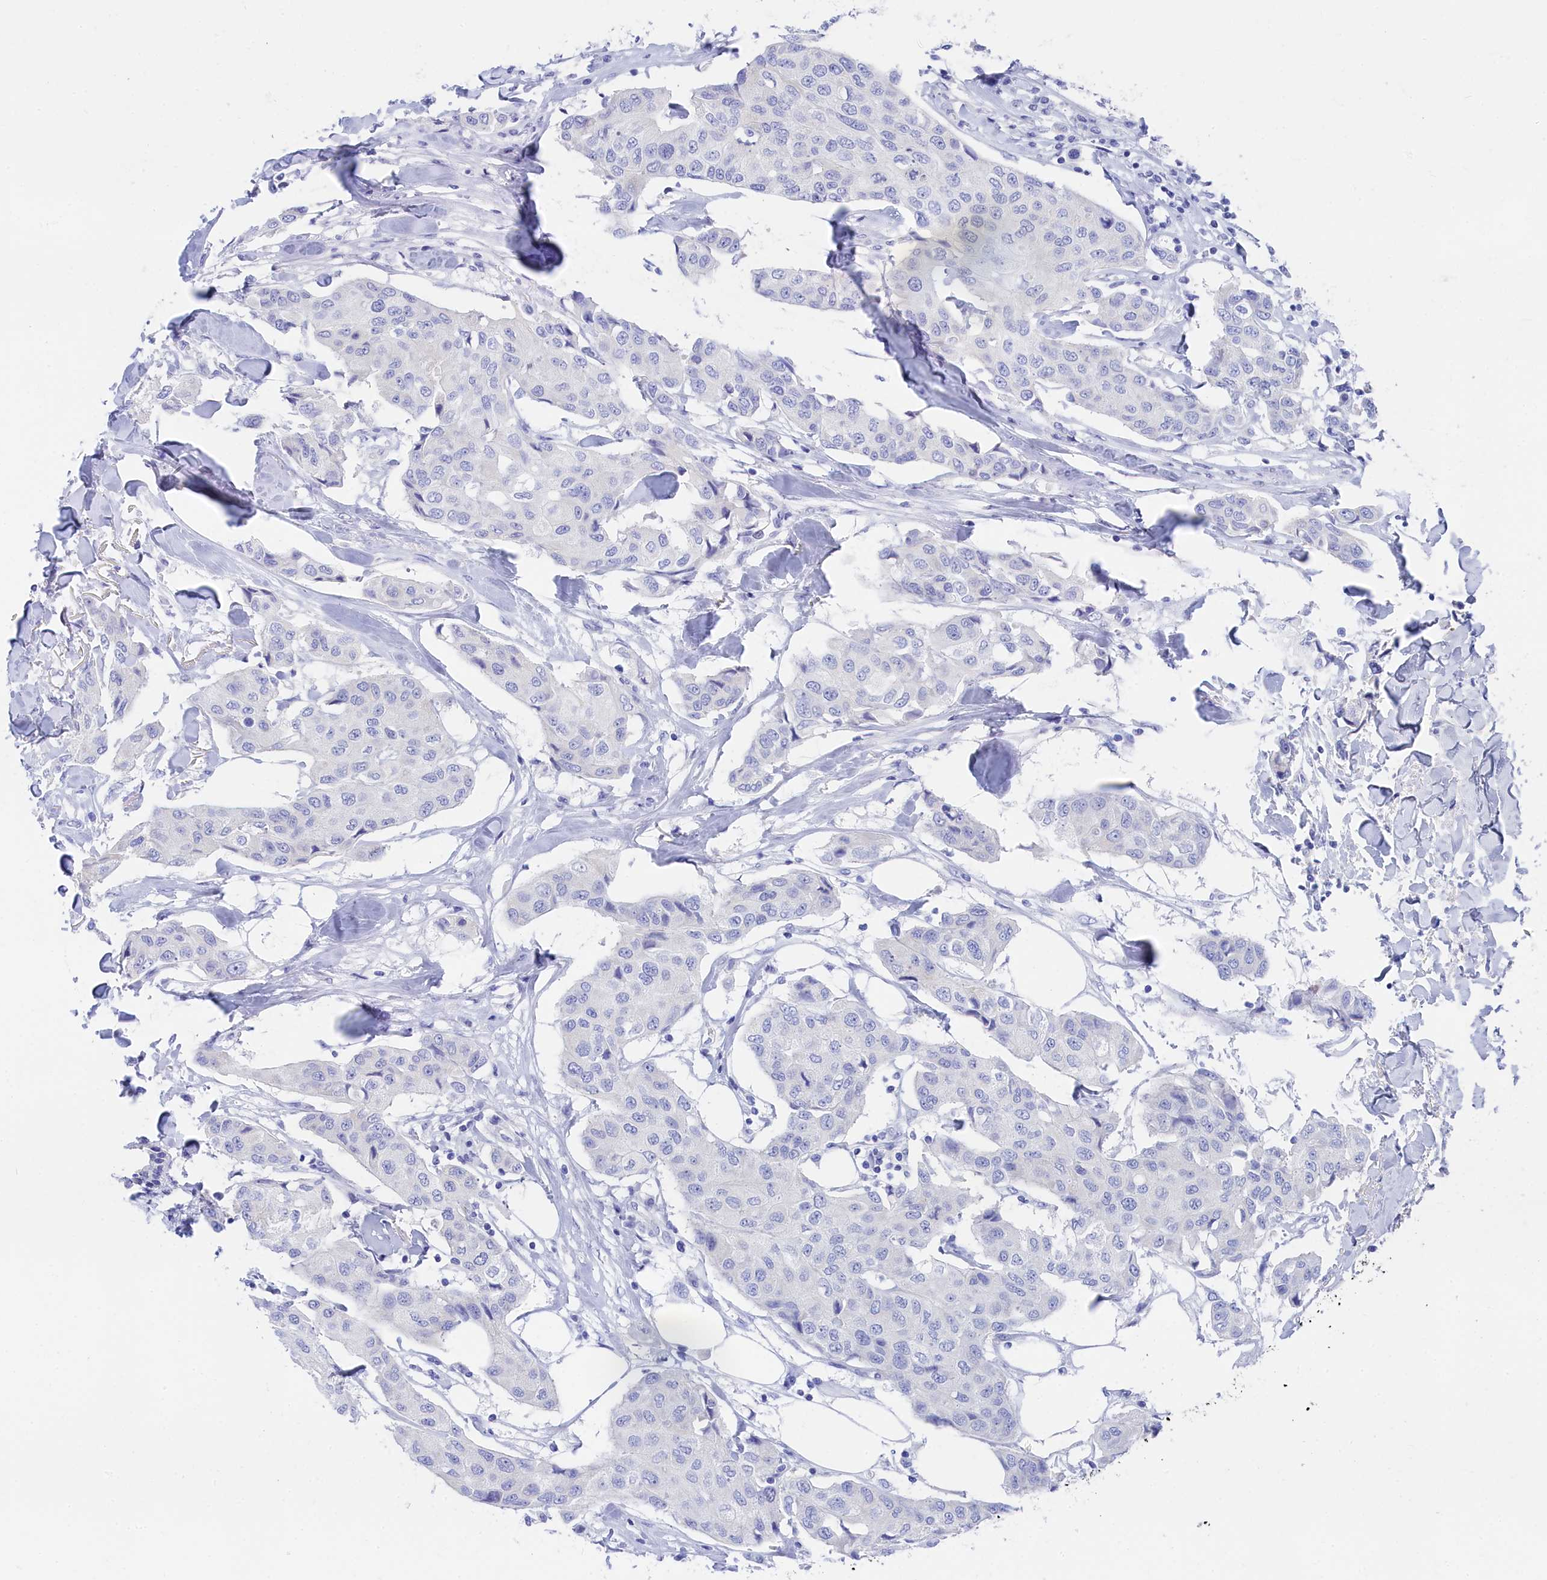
{"staining": {"intensity": "negative", "quantity": "none", "location": "none"}, "tissue": "breast cancer", "cell_type": "Tumor cells", "image_type": "cancer", "snomed": [{"axis": "morphology", "description": "Duct carcinoma"}, {"axis": "topography", "description": "Breast"}], "caption": "High power microscopy photomicrograph of an IHC image of invasive ductal carcinoma (breast), revealing no significant staining in tumor cells. Brightfield microscopy of immunohistochemistry stained with DAB (3,3'-diaminobenzidine) (brown) and hematoxylin (blue), captured at high magnification.", "gene": "TRIM10", "patient": {"sex": "female", "age": 80}}